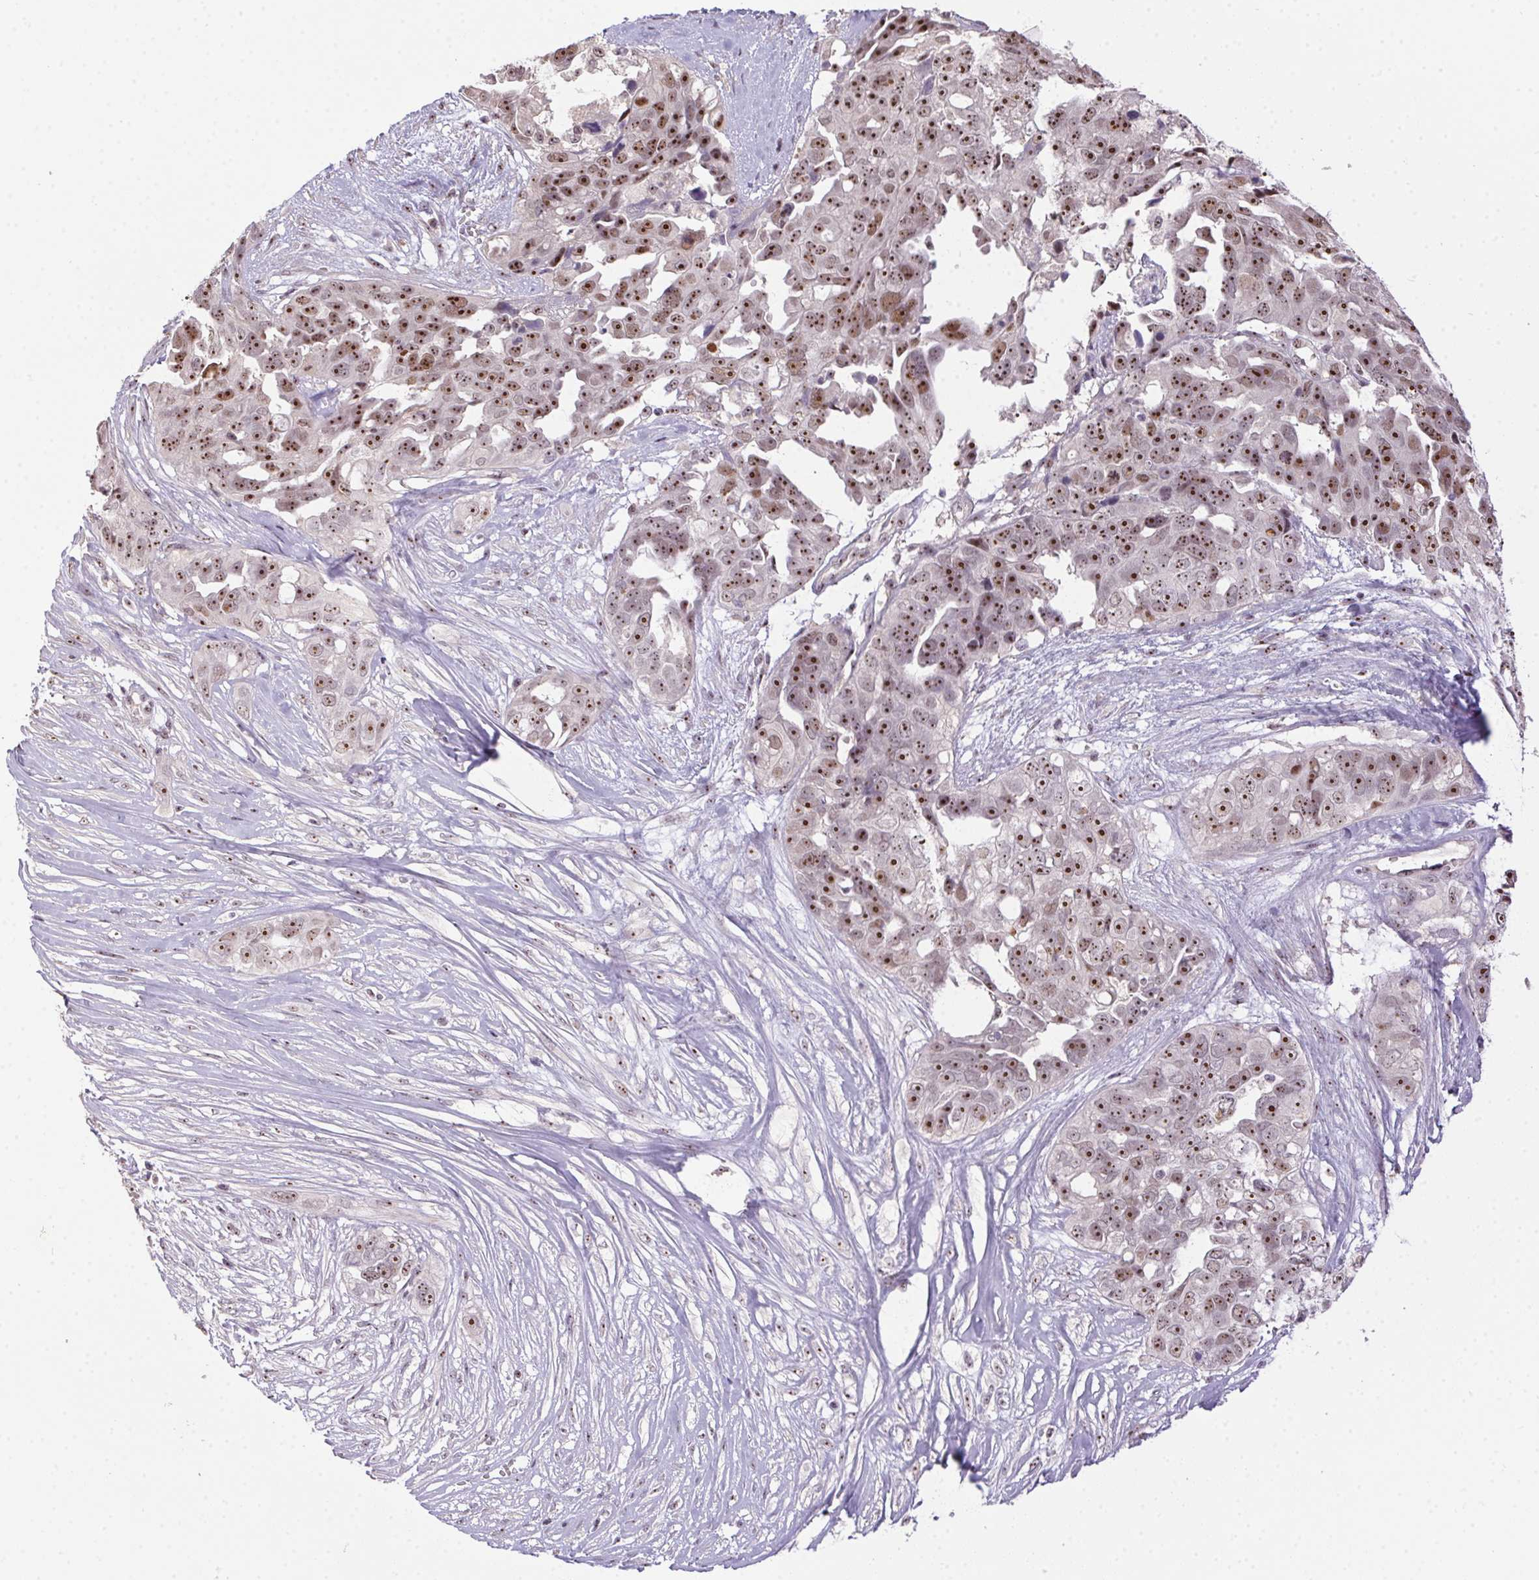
{"staining": {"intensity": "moderate", "quantity": ">75%", "location": "nuclear"}, "tissue": "ovarian cancer", "cell_type": "Tumor cells", "image_type": "cancer", "snomed": [{"axis": "morphology", "description": "Carcinoma, endometroid"}, {"axis": "topography", "description": "Ovary"}], "caption": "Brown immunohistochemical staining in human ovarian endometroid carcinoma displays moderate nuclear staining in approximately >75% of tumor cells. The protein is stained brown, and the nuclei are stained in blue (DAB IHC with brightfield microscopy, high magnification).", "gene": "BATF2", "patient": {"sex": "female", "age": 70}}